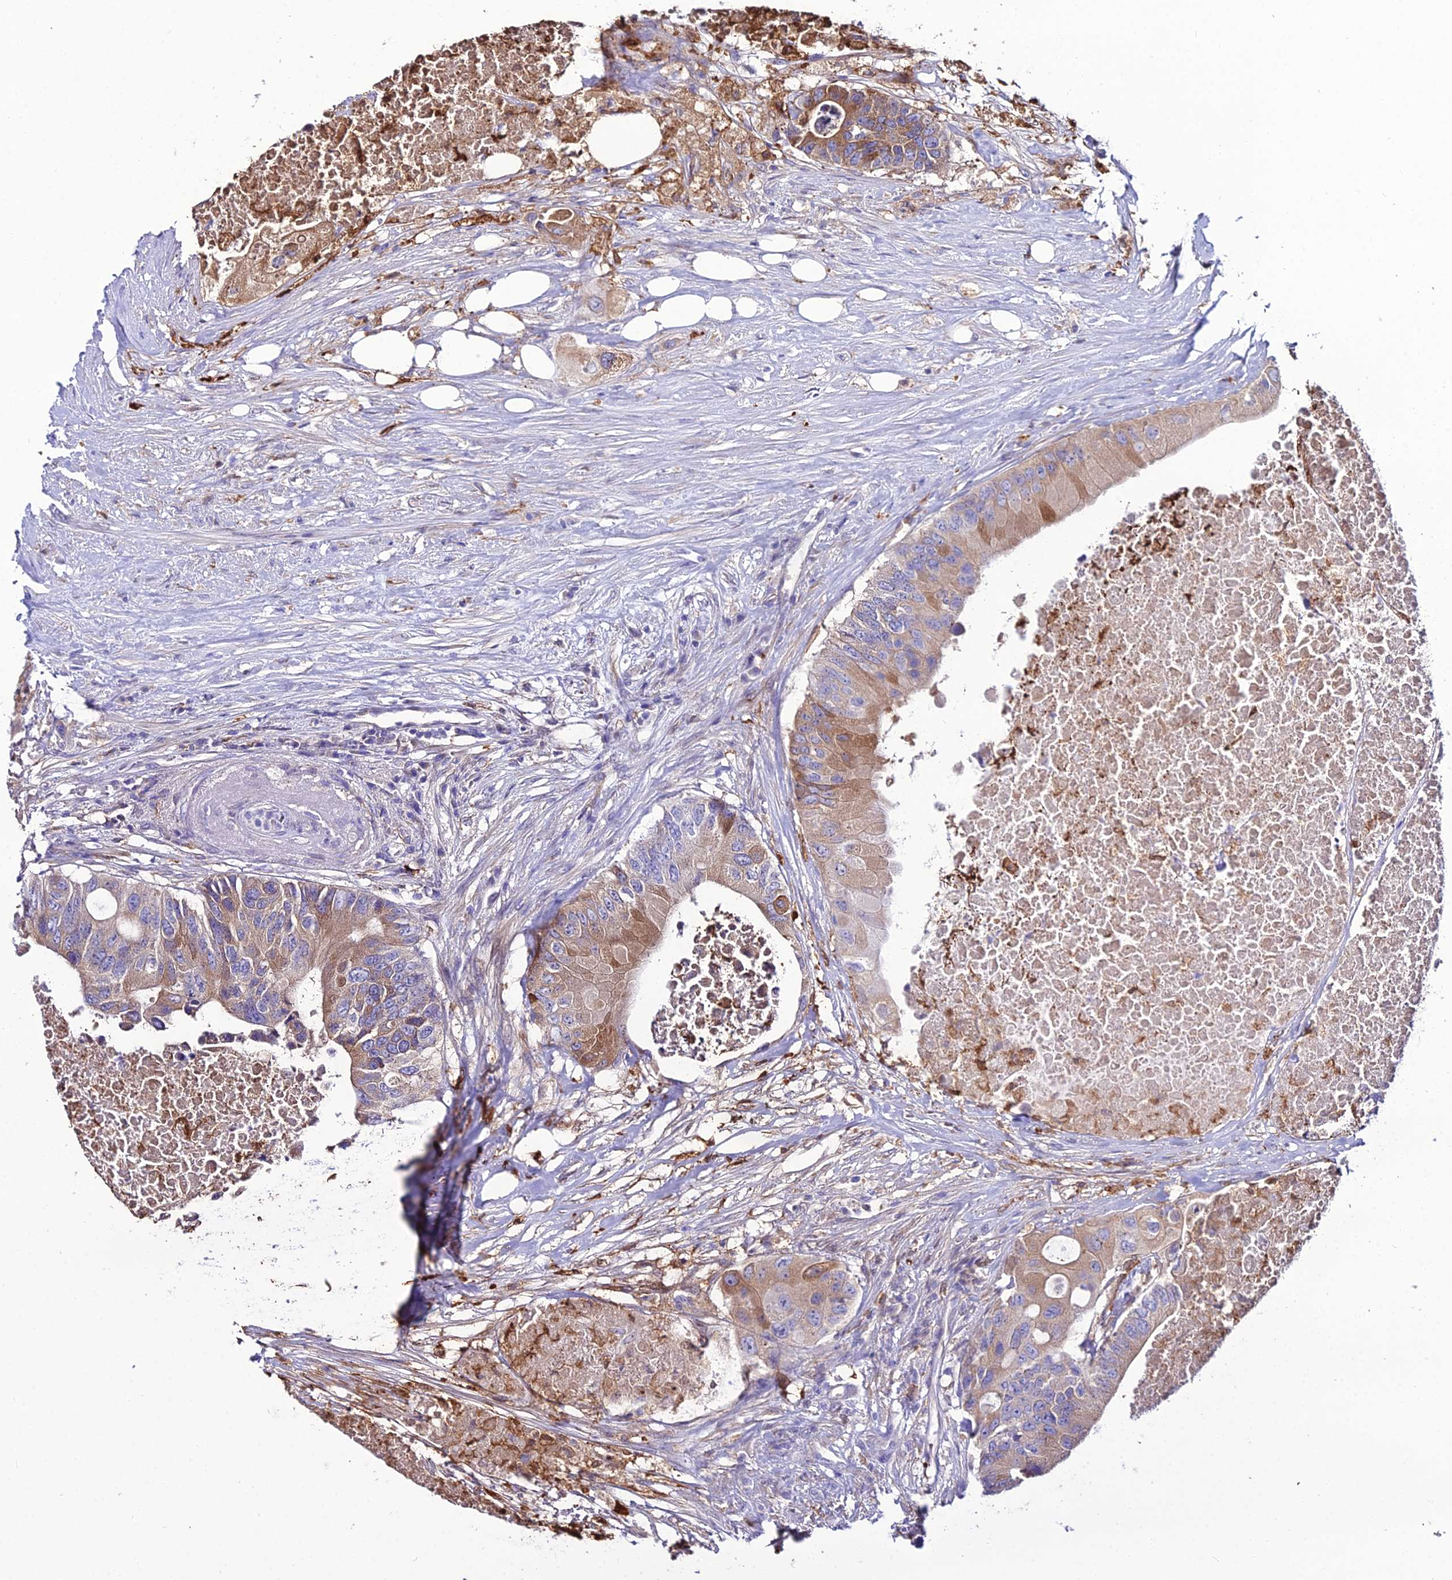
{"staining": {"intensity": "moderate", "quantity": "25%-75%", "location": "cytoplasmic/membranous"}, "tissue": "colorectal cancer", "cell_type": "Tumor cells", "image_type": "cancer", "snomed": [{"axis": "morphology", "description": "Adenocarcinoma, NOS"}, {"axis": "topography", "description": "Colon"}], "caption": "Protein staining of adenocarcinoma (colorectal) tissue demonstrates moderate cytoplasmic/membranous staining in approximately 25%-75% of tumor cells. (Brightfield microscopy of DAB IHC at high magnification).", "gene": "MB21D2", "patient": {"sex": "male", "age": 71}}